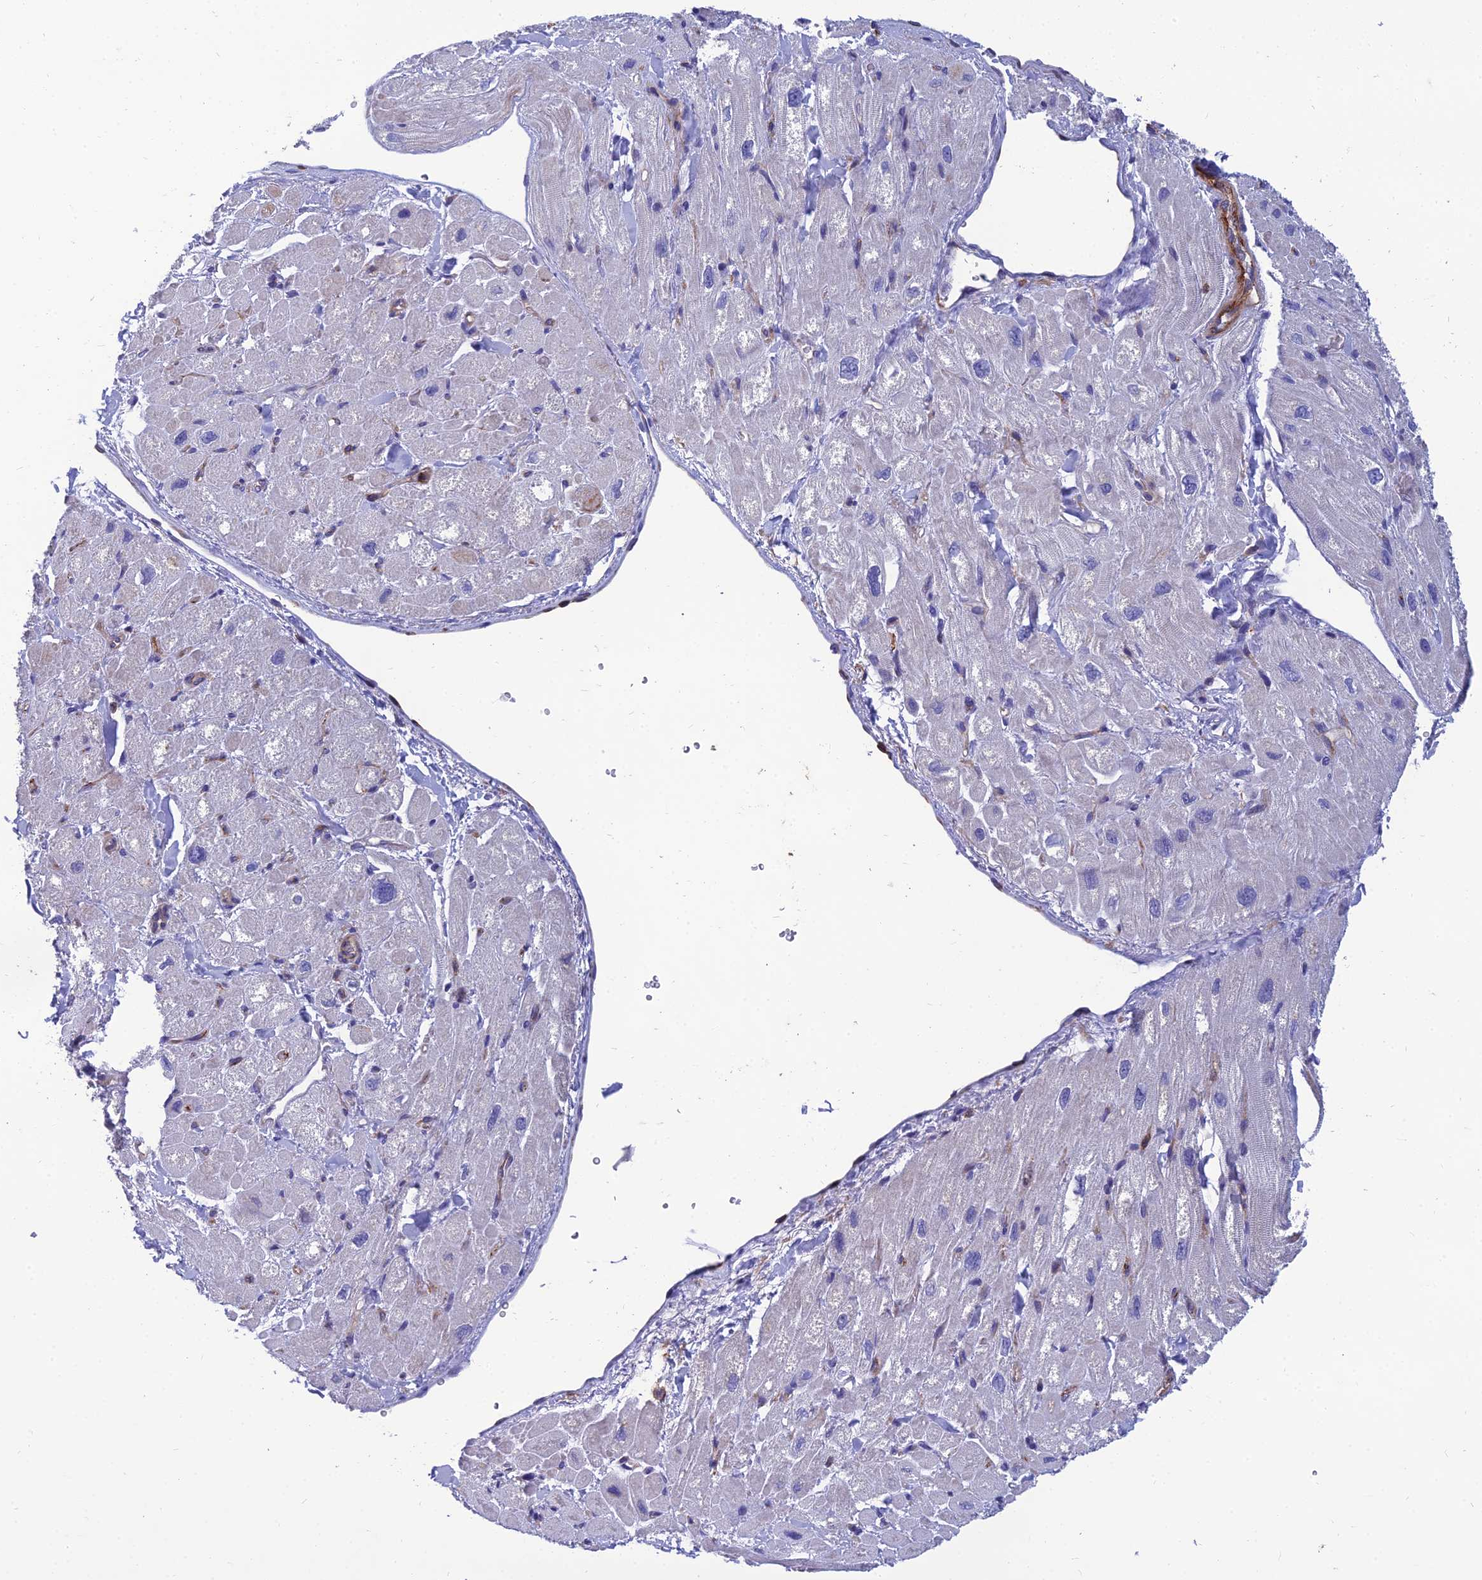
{"staining": {"intensity": "negative", "quantity": "none", "location": "none"}, "tissue": "heart muscle", "cell_type": "Cardiomyocytes", "image_type": "normal", "snomed": [{"axis": "morphology", "description": "Normal tissue, NOS"}, {"axis": "topography", "description": "Heart"}], "caption": "Heart muscle stained for a protein using immunohistochemistry (IHC) demonstrates no positivity cardiomyocytes.", "gene": "PPP1R18", "patient": {"sex": "male", "age": 65}}